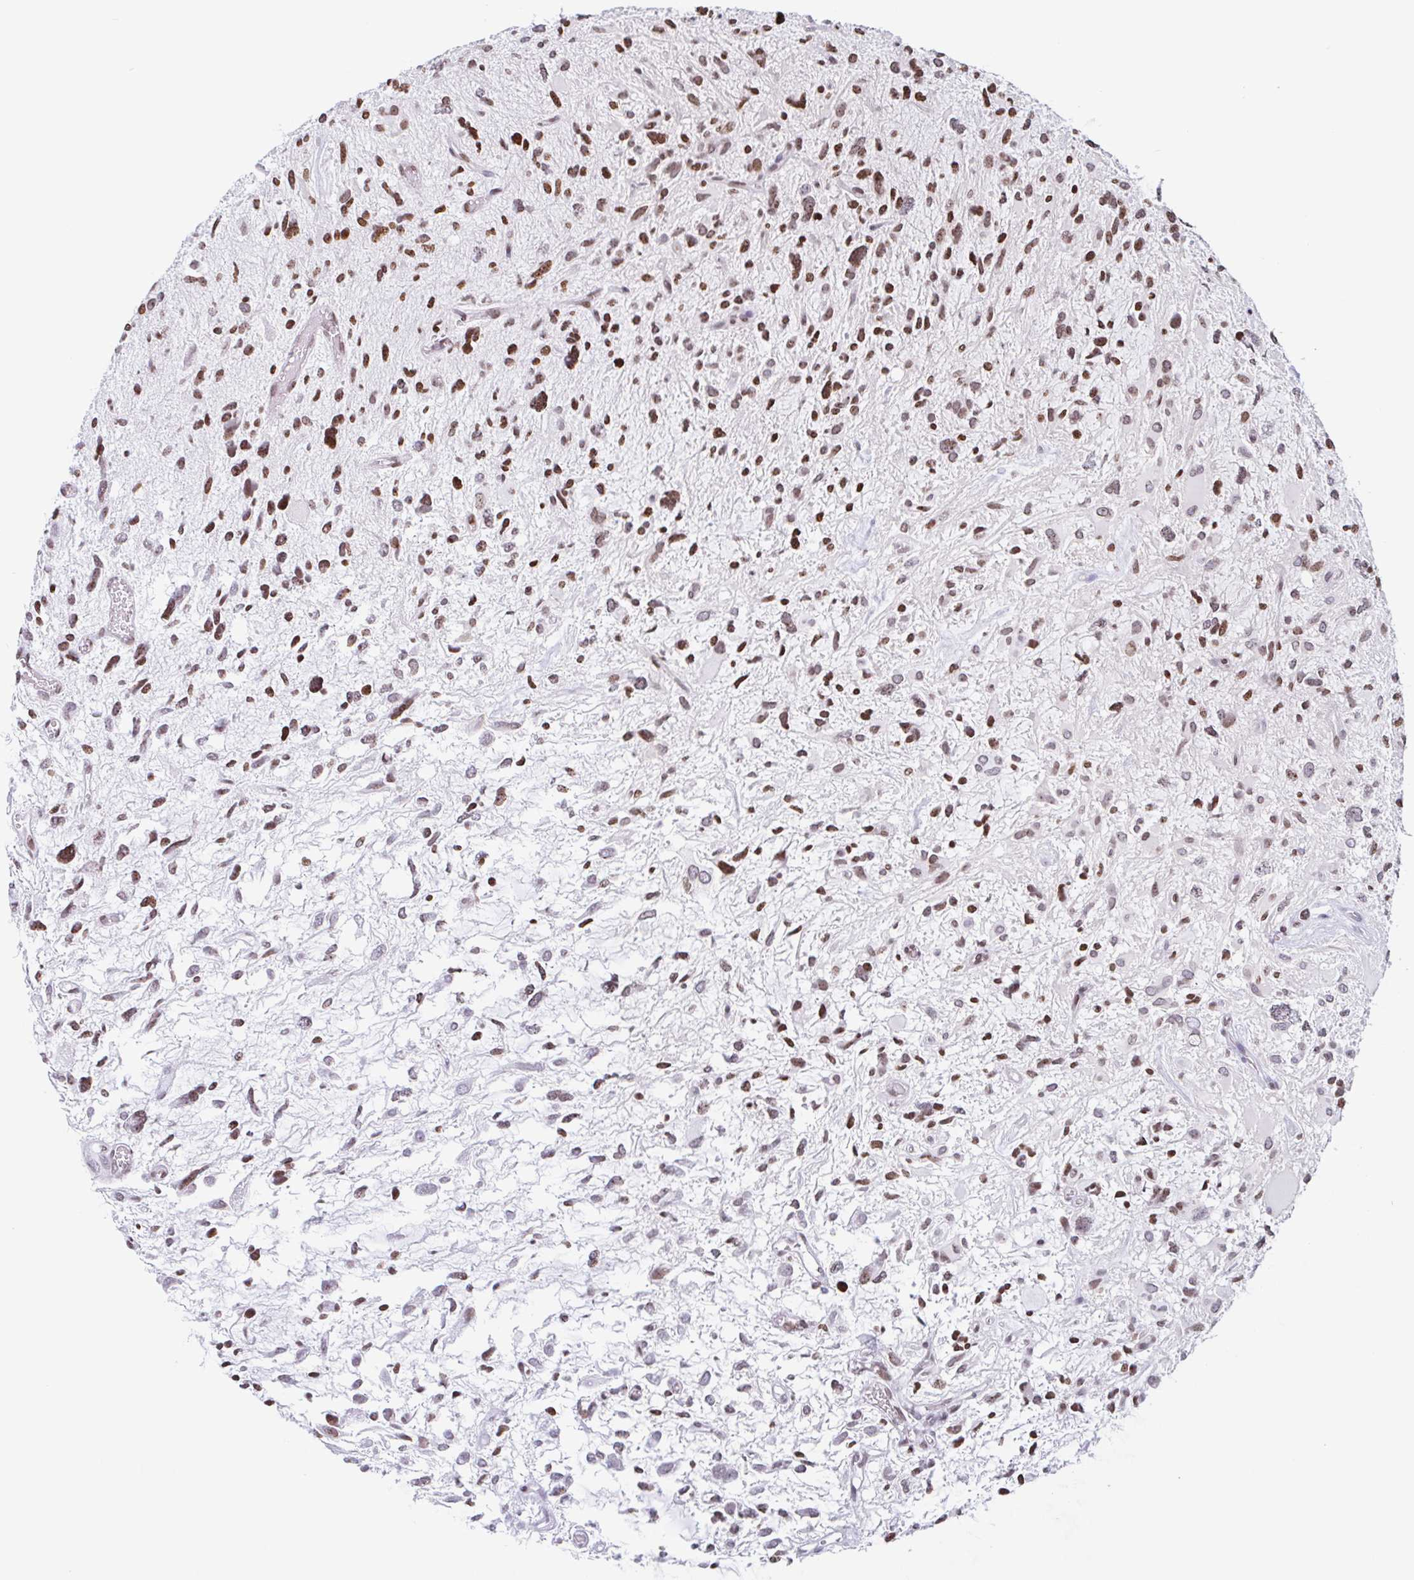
{"staining": {"intensity": "moderate", "quantity": ">75%", "location": "nuclear"}, "tissue": "glioma", "cell_type": "Tumor cells", "image_type": "cancer", "snomed": [{"axis": "morphology", "description": "Glioma, malignant, High grade"}, {"axis": "topography", "description": "Brain"}], "caption": "Moderate nuclear positivity is present in about >75% of tumor cells in glioma.", "gene": "NOL6", "patient": {"sex": "female", "age": 11}}